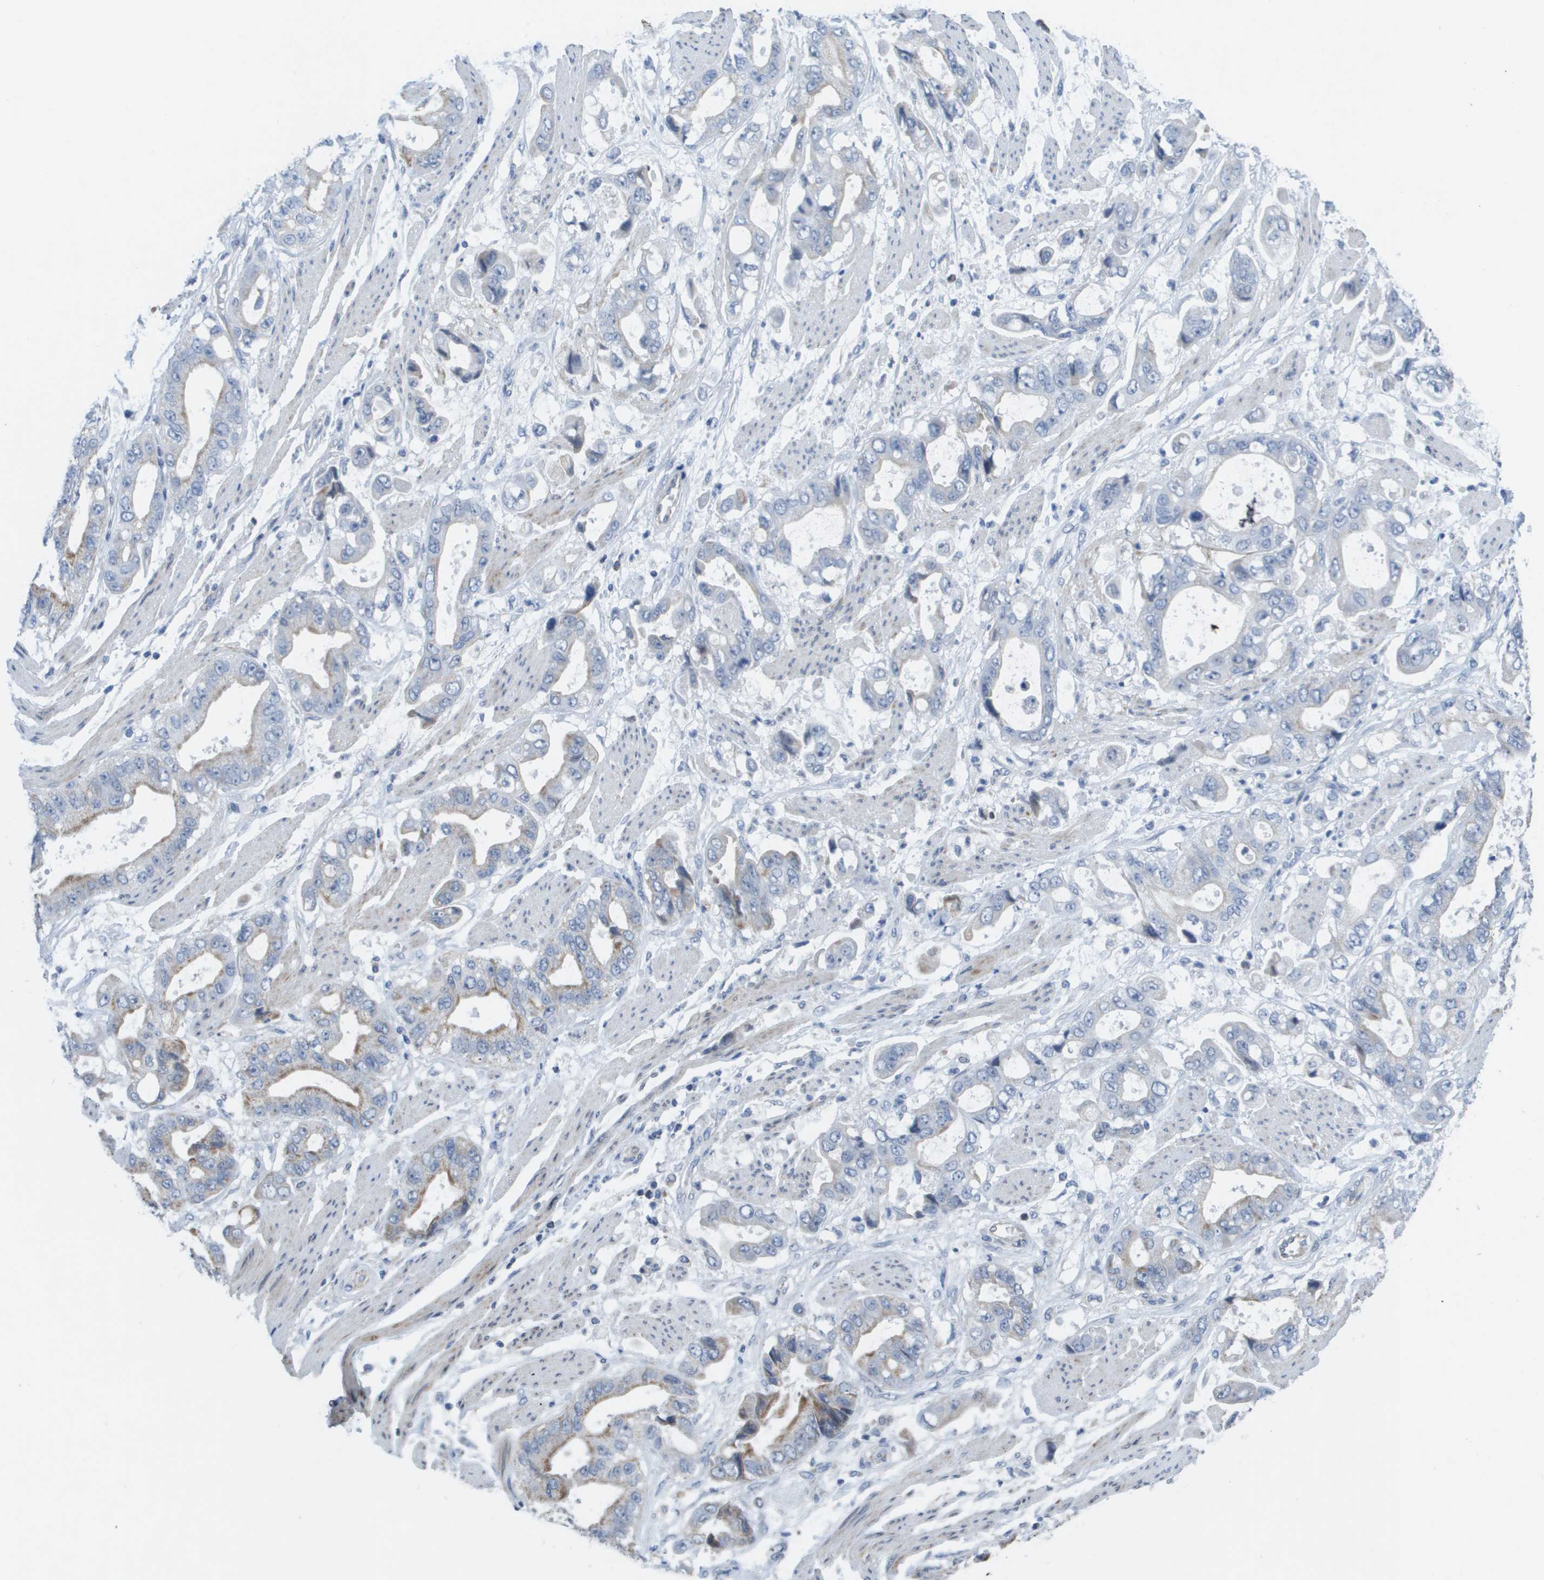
{"staining": {"intensity": "moderate", "quantity": "<25%", "location": "cytoplasmic/membranous"}, "tissue": "stomach cancer", "cell_type": "Tumor cells", "image_type": "cancer", "snomed": [{"axis": "morphology", "description": "Normal tissue, NOS"}, {"axis": "morphology", "description": "Adenocarcinoma, NOS"}, {"axis": "topography", "description": "Stomach"}], "caption": "Protein staining exhibits moderate cytoplasmic/membranous positivity in approximately <25% of tumor cells in stomach cancer. The protein is shown in brown color, while the nuclei are stained blue.", "gene": "TMEM223", "patient": {"sex": "male", "age": 62}}